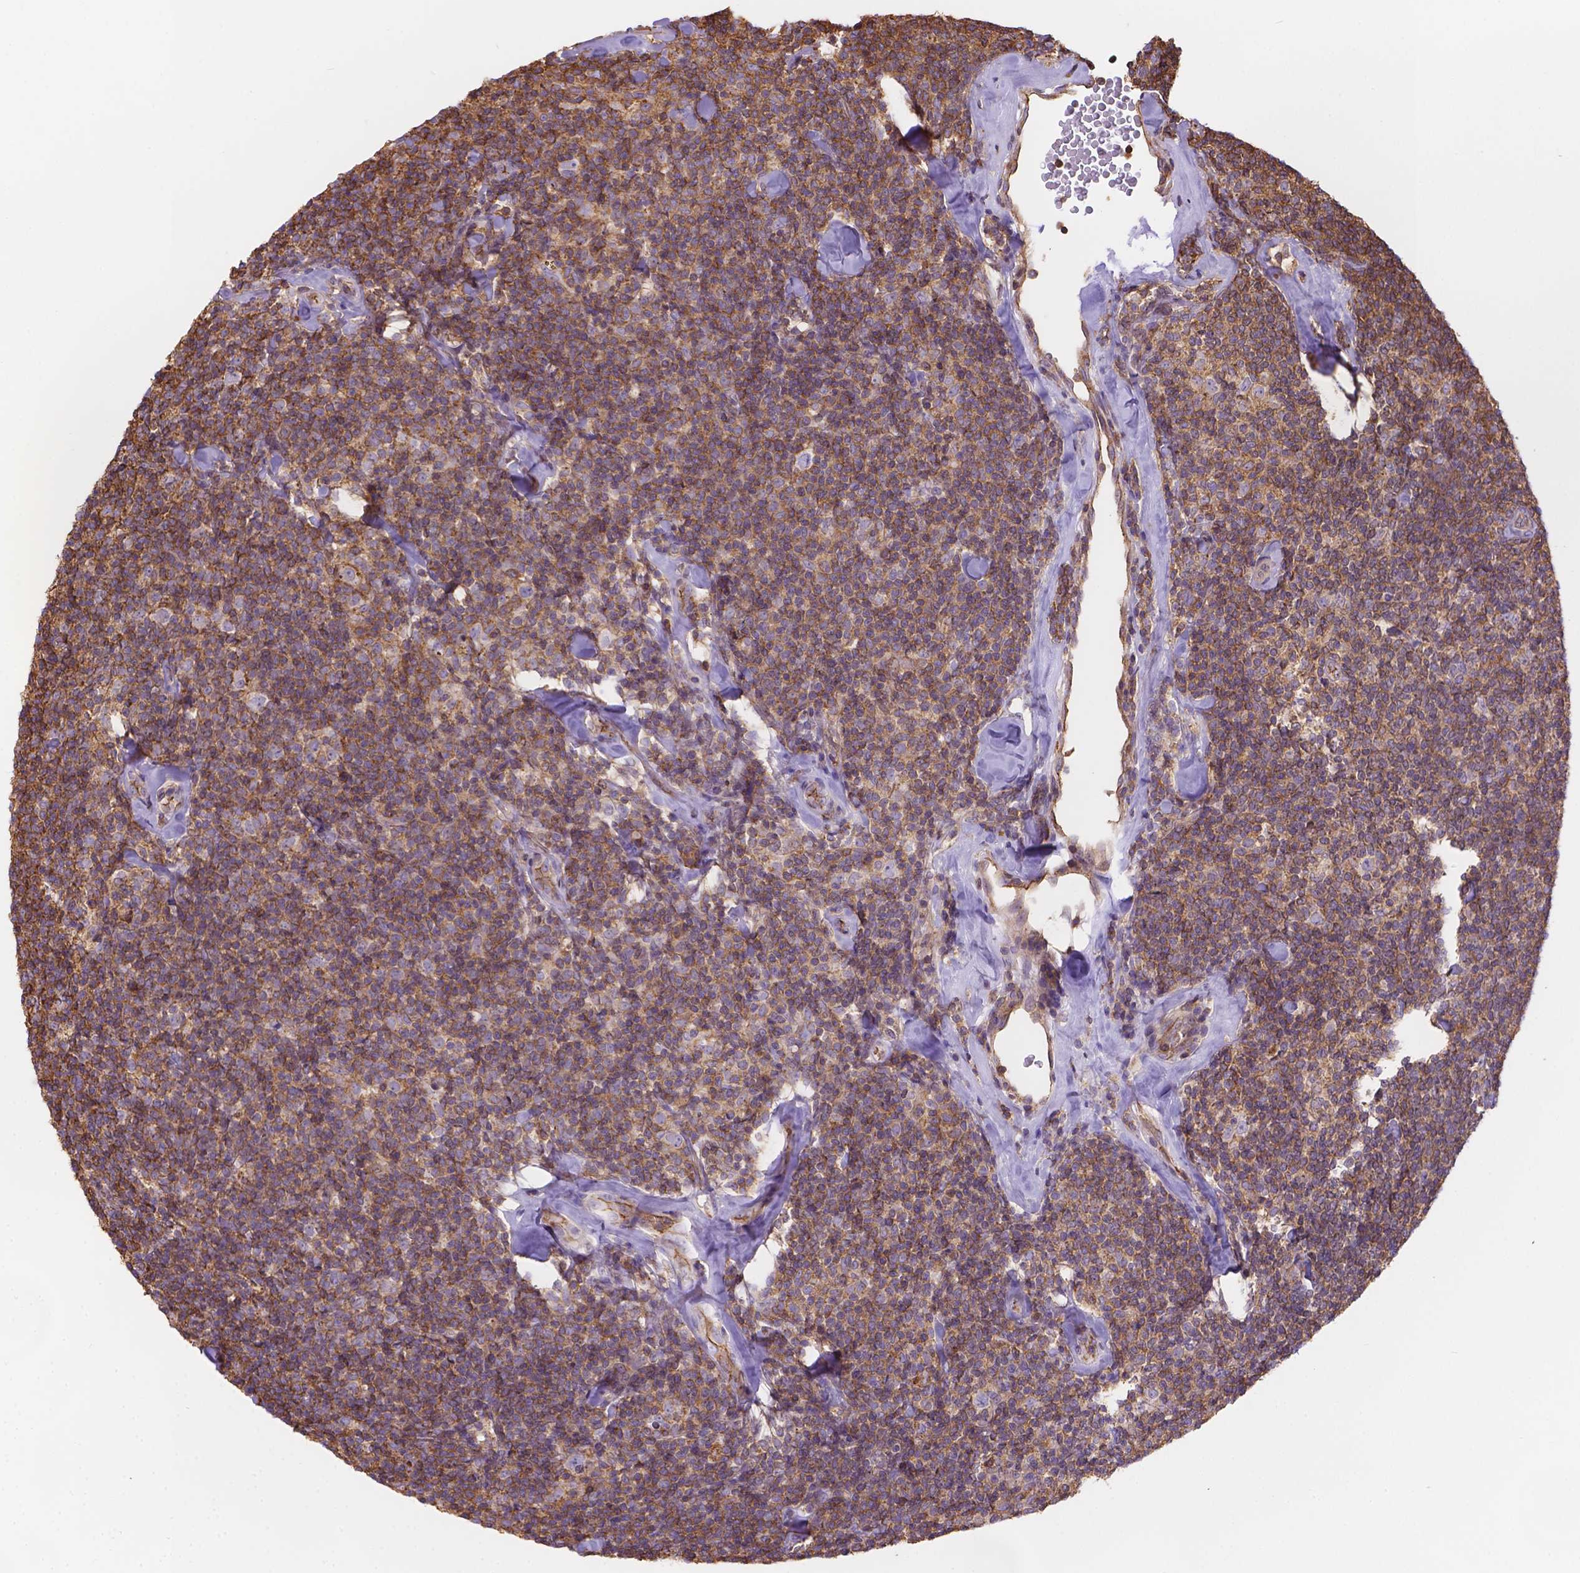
{"staining": {"intensity": "weak", "quantity": ">75%", "location": "cytoplasmic/membranous,nuclear"}, "tissue": "lymphoma", "cell_type": "Tumor cells", "image_type": "cancer", "snomed": [{"axis": "morphology", "description": "Malignant lymphoma, non-Hodgkin's type, Low grade"}, {"axis": "topography", "description": "Lymph node"}], "caption": "Protein expression analysis of lymphoma displays weak cytoplasmic/membranous and nuclear staining in about >75% of tumor cells.", "gene": "DMWD", "patient": {"sex": "female", "age": 56}}